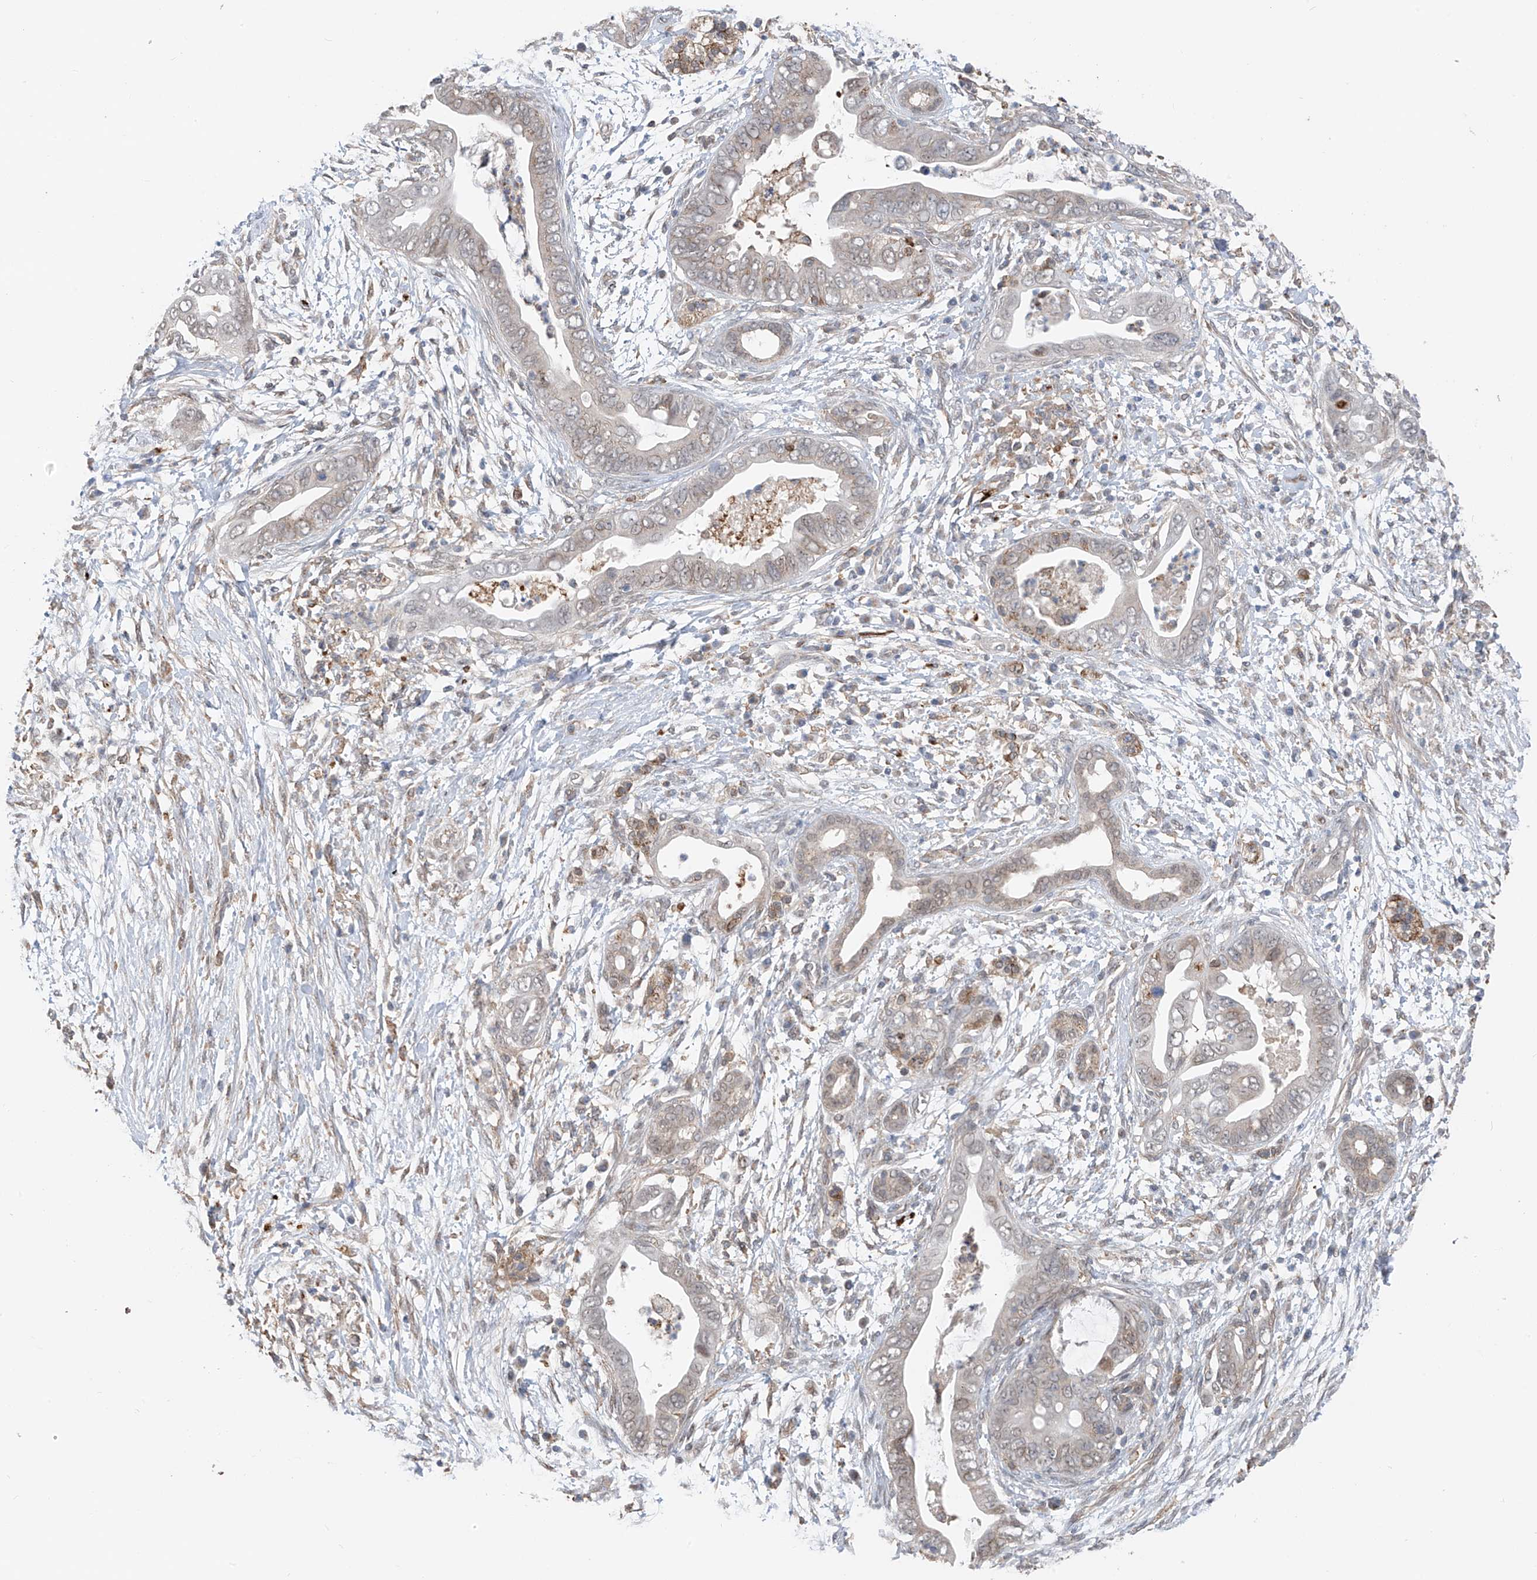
{"staining": {"intensity": "weak", "quantity": "<25%", "location": "cytoplasmic/membranous"}, "tissue": "pancreatic cancer", "cell_type": "Tumor cells", "image_type": "cancer", "snomed": [{"axis": "morphology", "description": "Adenocarcinoma, NOS"}, {"axis": "topography", "description": "Pancreas"}], "caption": "DAB immunohistochemical staining of human pancreatic cancer (adenocarcinoma) shows no significant positivity in tumor cells.", "gene": "ZNF189", "patient": {"sex": "male", "age": 75}}